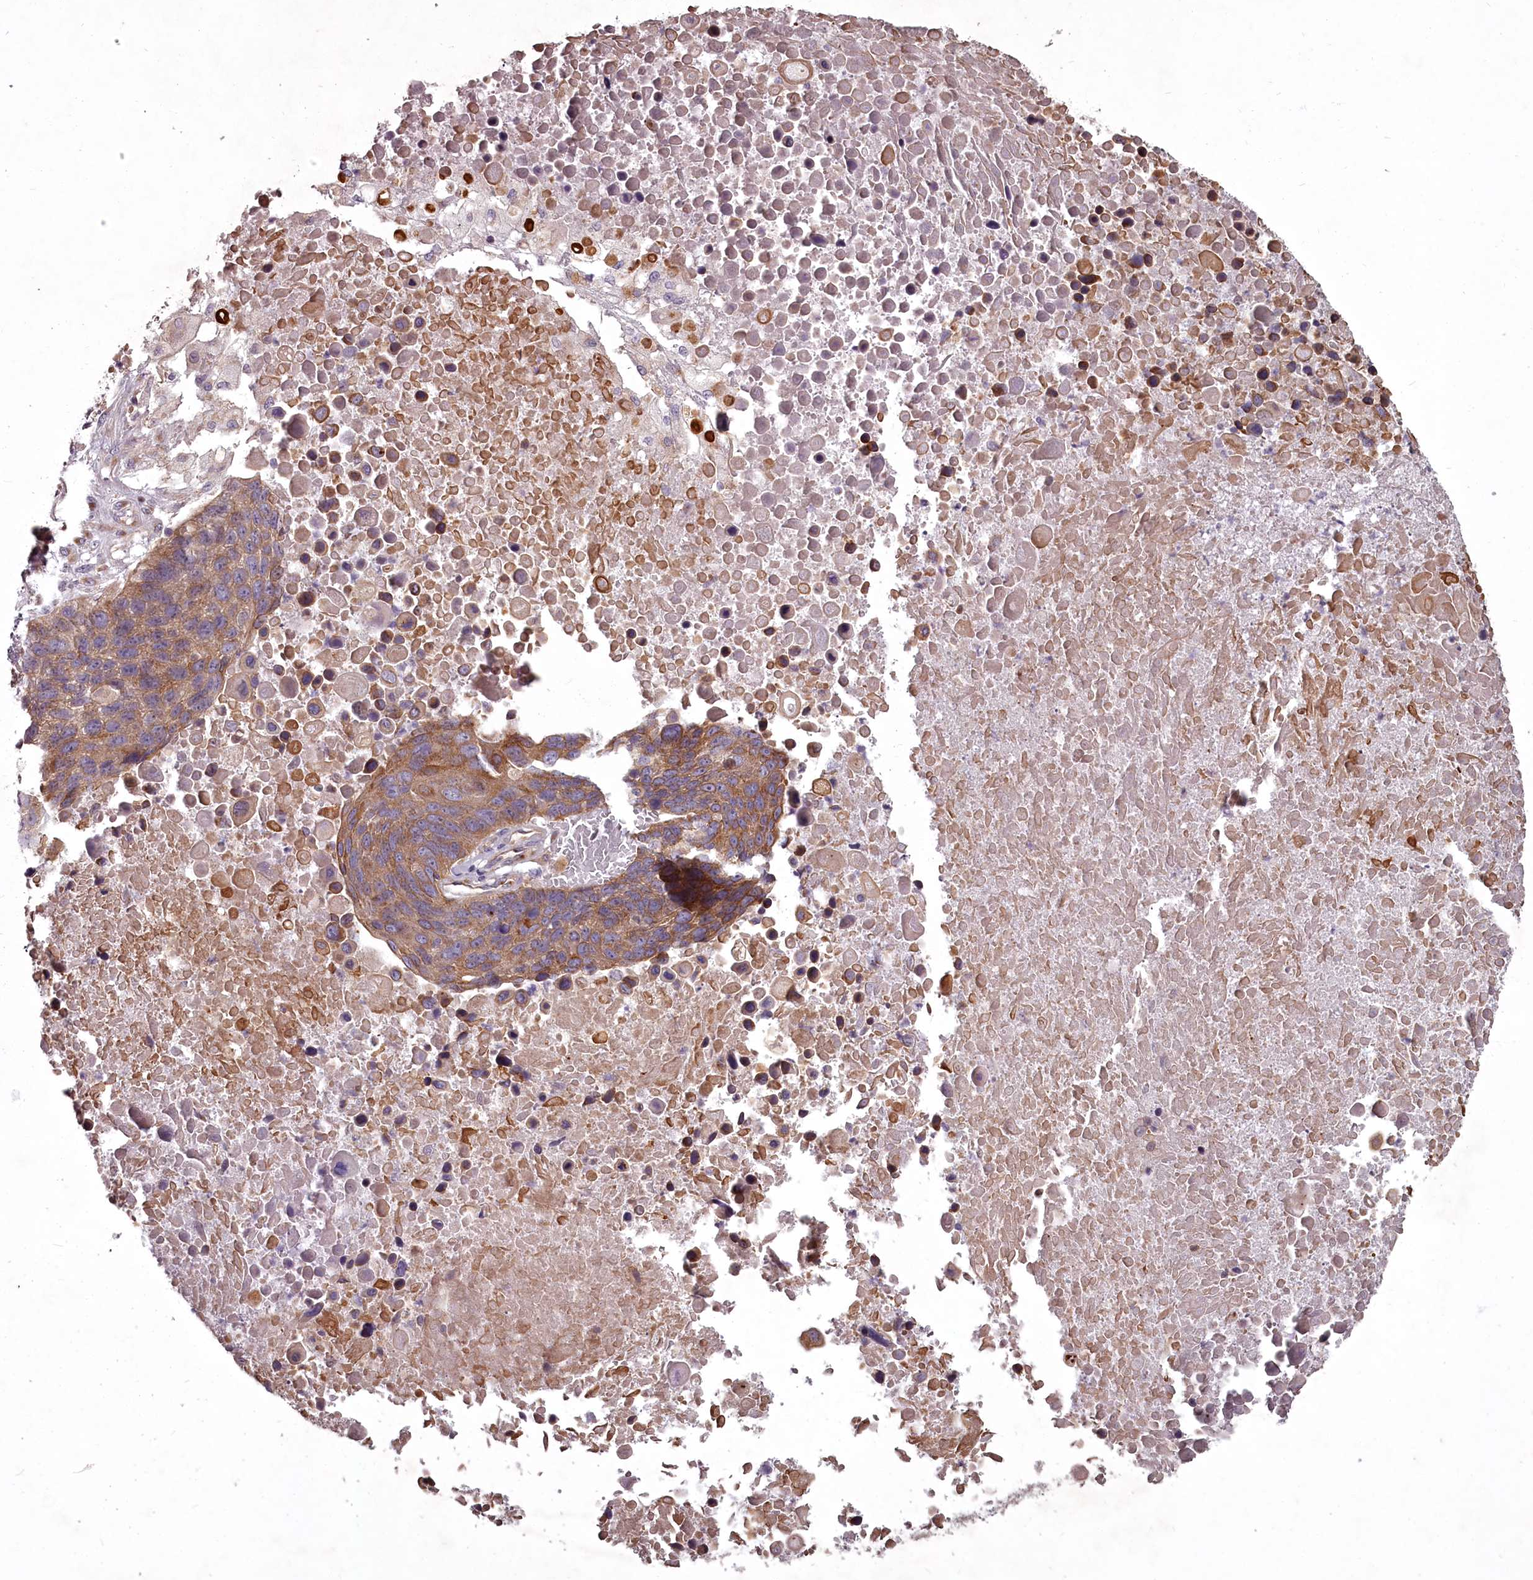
{"staining": {"intensity": "moderate", "quantity": ">75%", "location": "cytoplasmic/membranous"}, "tissue": "lung cancer", "cell_type": "Tumor cells", "image_type": "cancer", "snomed": [{"axis": "morphology", "description": "Normal tissue, NOS"}, {"axis": "morphology", "description": "Squamous cell carcinoma, NOS"}, {"axis": "topography", "description": "Lymph node"}, {"axis": "topography", "description": "Lung"}], "caption": "This photomicrograph reveals lung cancer stained with IHC to label a protein in brown. The cytoplasmic/membranous of tumor cells show moderate positivity for the protein. Nuclei are counter-stained blue.", "gene": "STX6", "patient": {"sex": "male", "age": 66}}